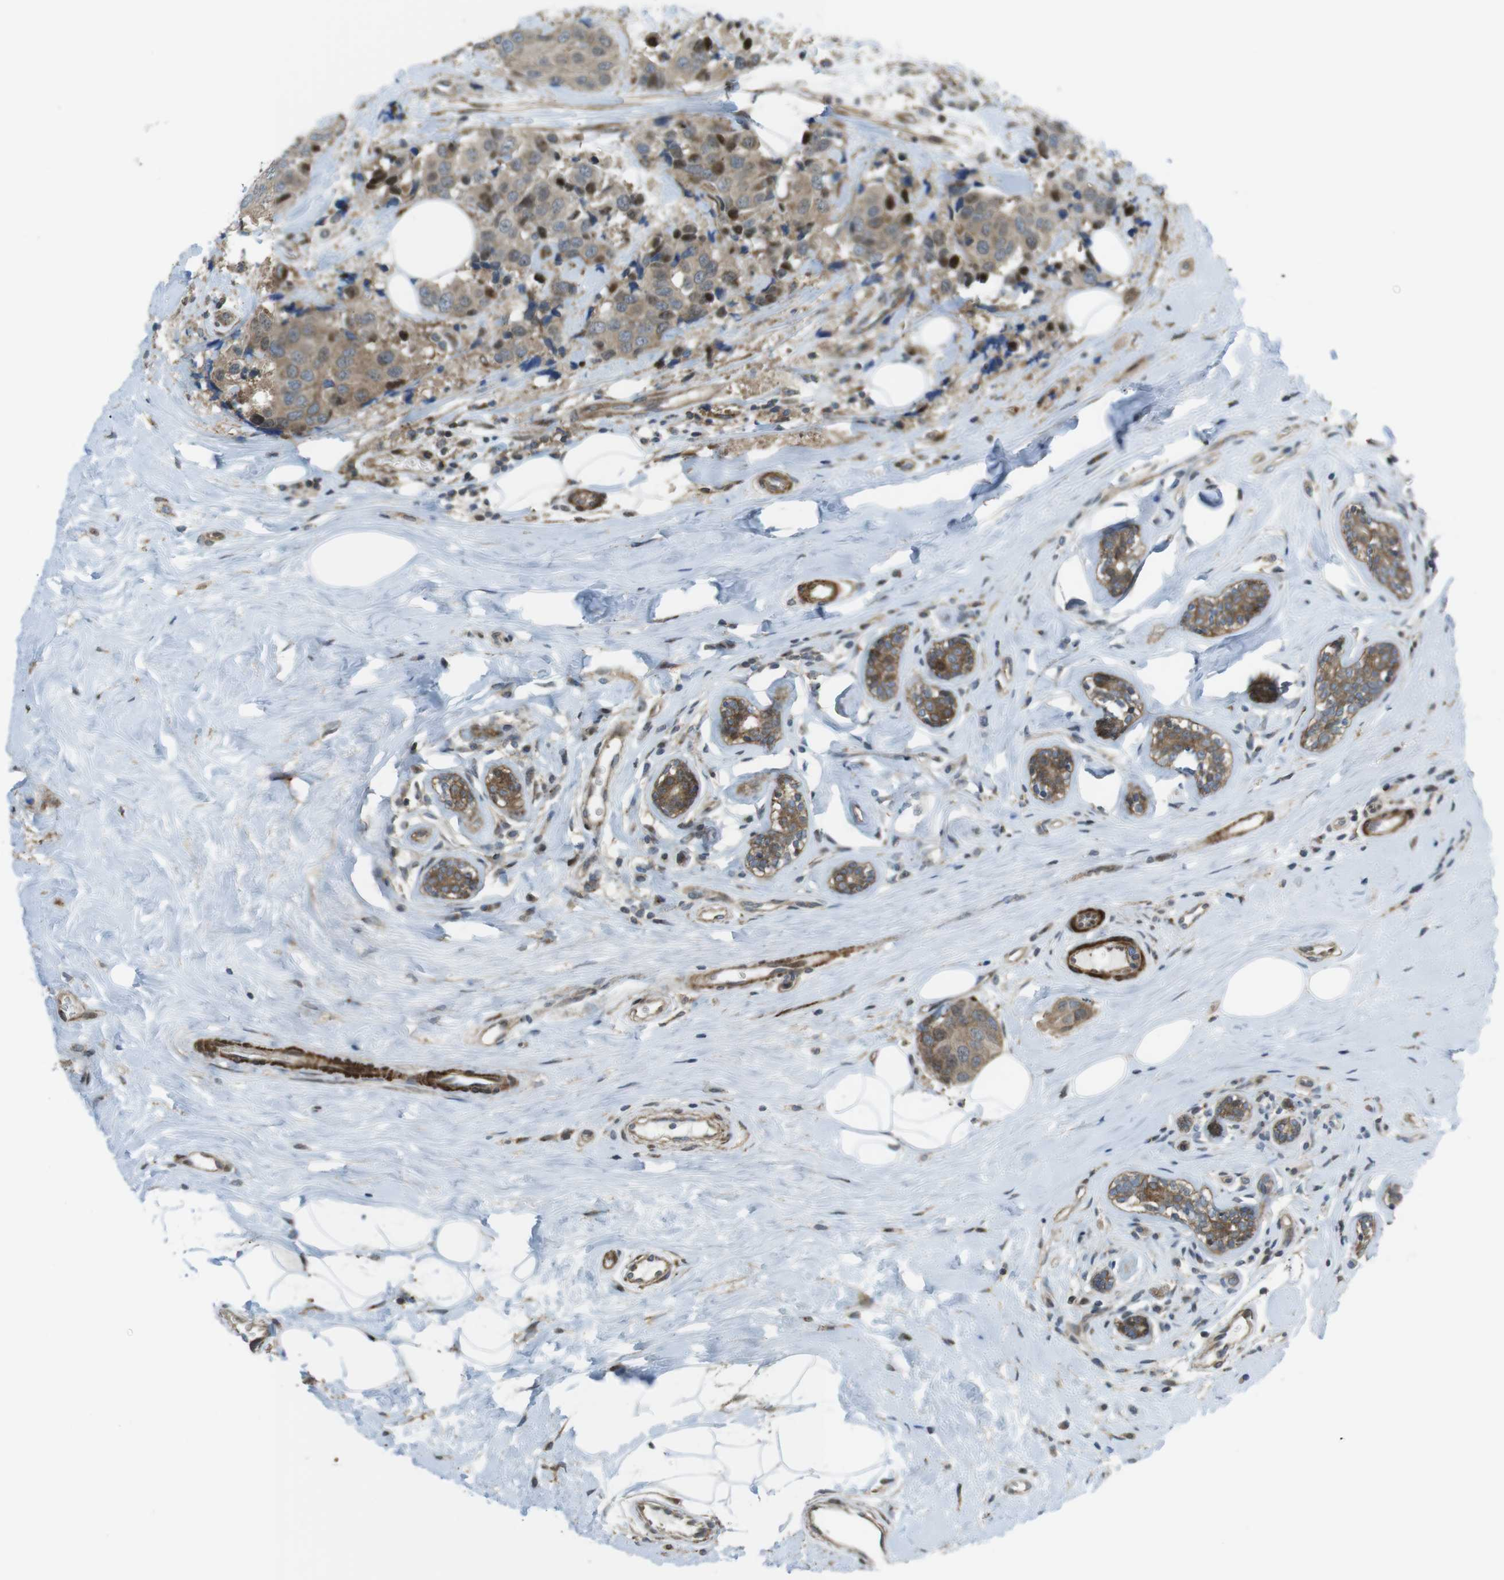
{"staining": {"intensity": "weak", "quantity": ">75%", "location": "cytoplasmic/membranous"}, "tissue": "breast cancer", "cell_type": "Tumor cells", "image_type": "cancer", "snomed": [{"axis": "morphology", "description": "Normal tissue, NOS"}, {"axis": "morphology", "description": "Duct carcinoma"}, {"axis": "topography", "description": "Breast"}], "caption": "The photomicrograph reveals staining of breast cancer (invasive ductal carcinoma), revealing weak cytoplasmic/membranous protein expression (brown color) within tumor cells.", "gene": "CUL7", "patient": {"sex": "female", "age": 39}}